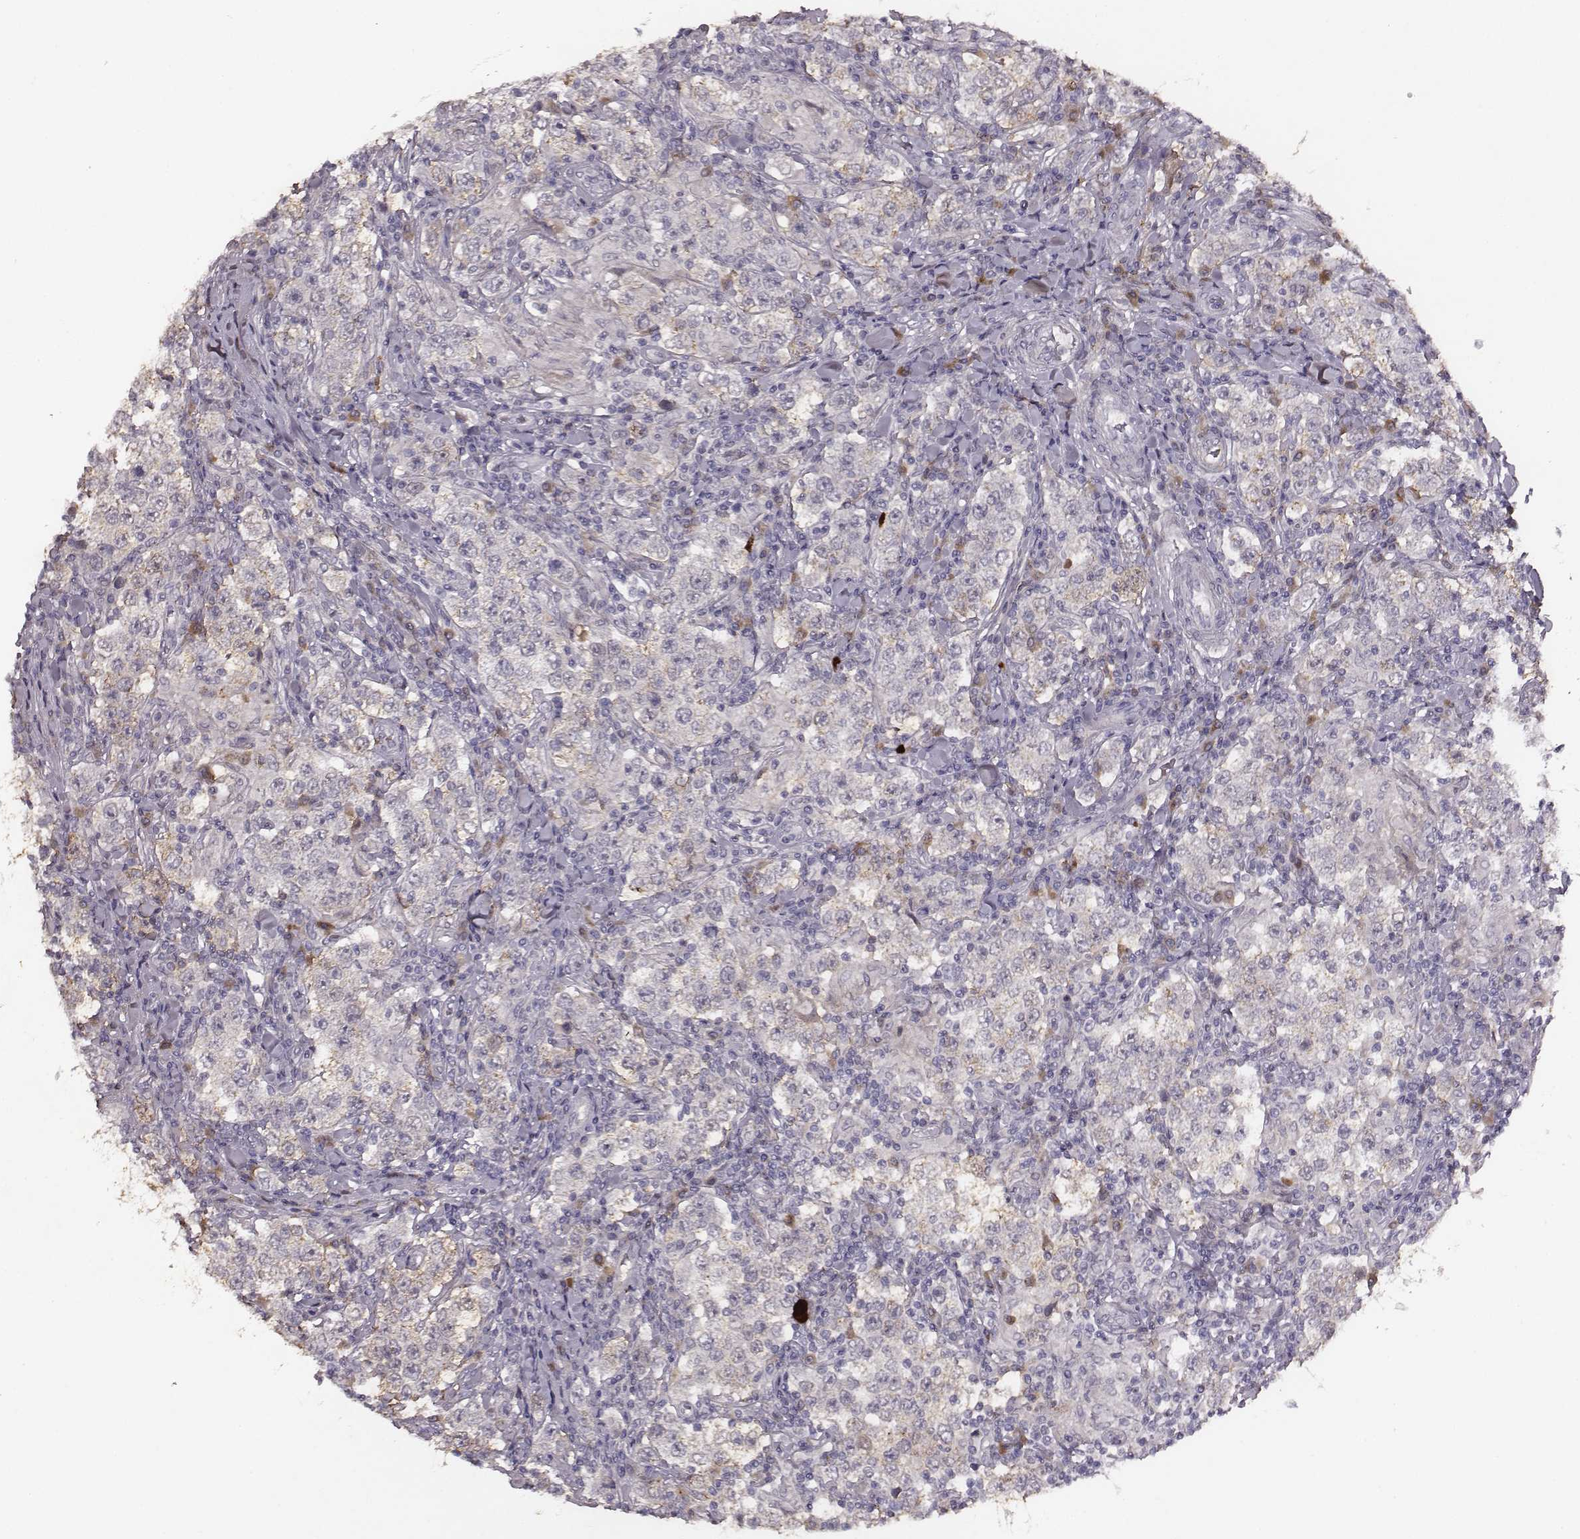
{"staining": {"intensity": "negative", "quantity": "none", "location": "none"}, "tissue": "testis cancer", "cell_type": "Tumor cells", "image_type": "cancer", "snomed": [{"axis": "morphology", "description": "Seminoma, NOS"}, {"axis": "morphology", "description": "Carcinoma, Embryonal, NOS"}, {"axis": "topography", "description": "Testis"}], "caption": "High power microscopy photomicrograph of an immunohistochemistry (IHC) histopathology image of testis embryonal carcinoma, revealing no significant expression in tumor cells.", "gene": "SLC22A6", "patient": {"sex": "male", "age": 41}}